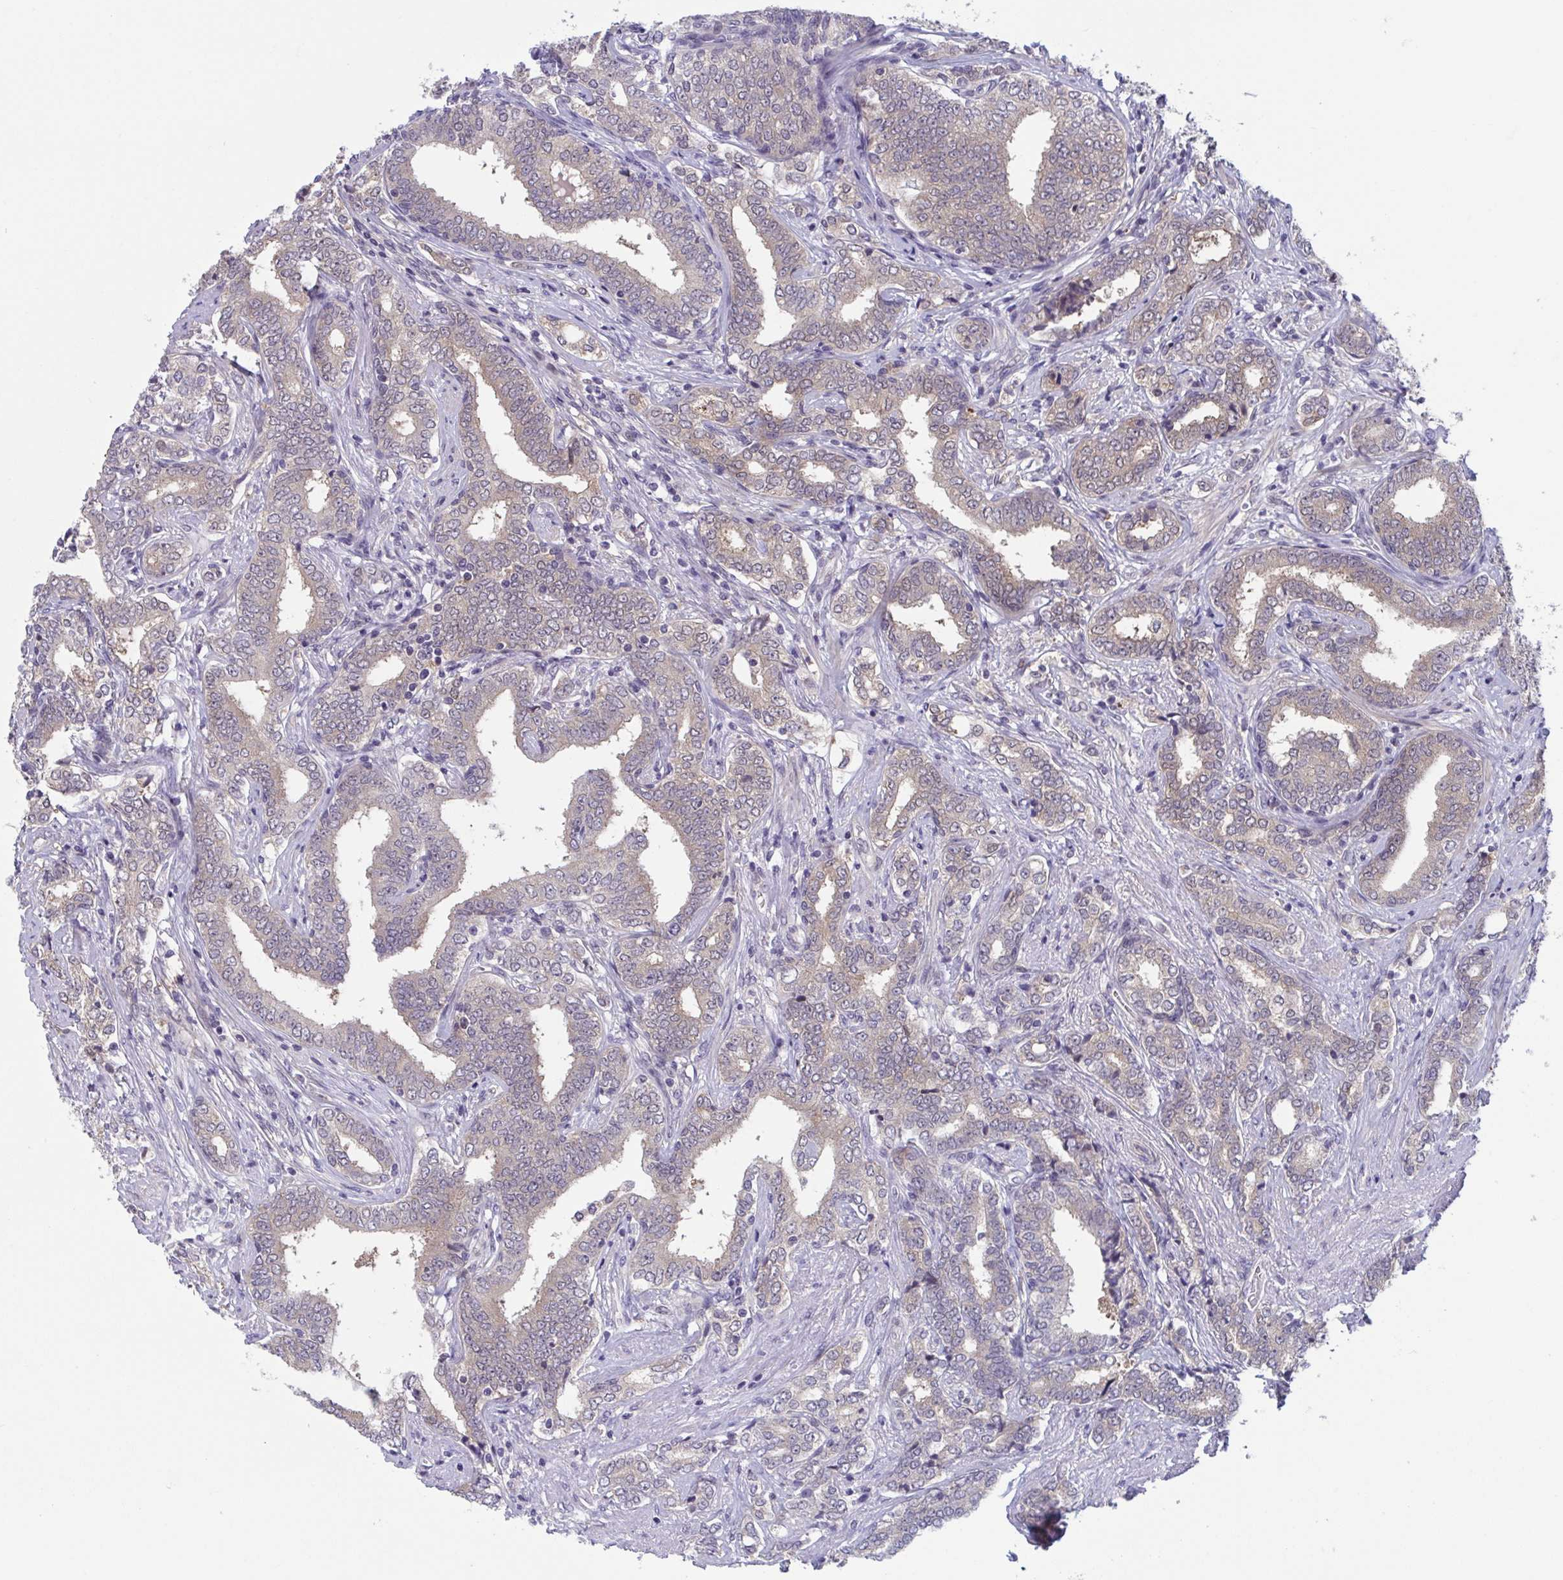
{"staining": {"intensity": "weak", "quantity": "25%-75%", "location": "cytoplasmic/membranous"}, "tissue": "prostate cancer", "cell_type": "Tumor cells", "image_type": "cancer", "snomed": [{"axis": "morphology", "description": "Adenocarcinoma, High grade"}, {"axis": "topography", "description": "Prostate"}], "caption": "Immunohistochemistry (IHC) image of neoplastic tissue: human high-grade adenocarcinoma (prostate) stained using immunohistochemistry reveals low levels of weak protein expression localized specifically in the cytoplasmic/membranous of tumor cells, appearing as a cytoplasmic/membranous brown color.", "gene": "RIOK1", "patient": {"sex": "male", "age": 72}}